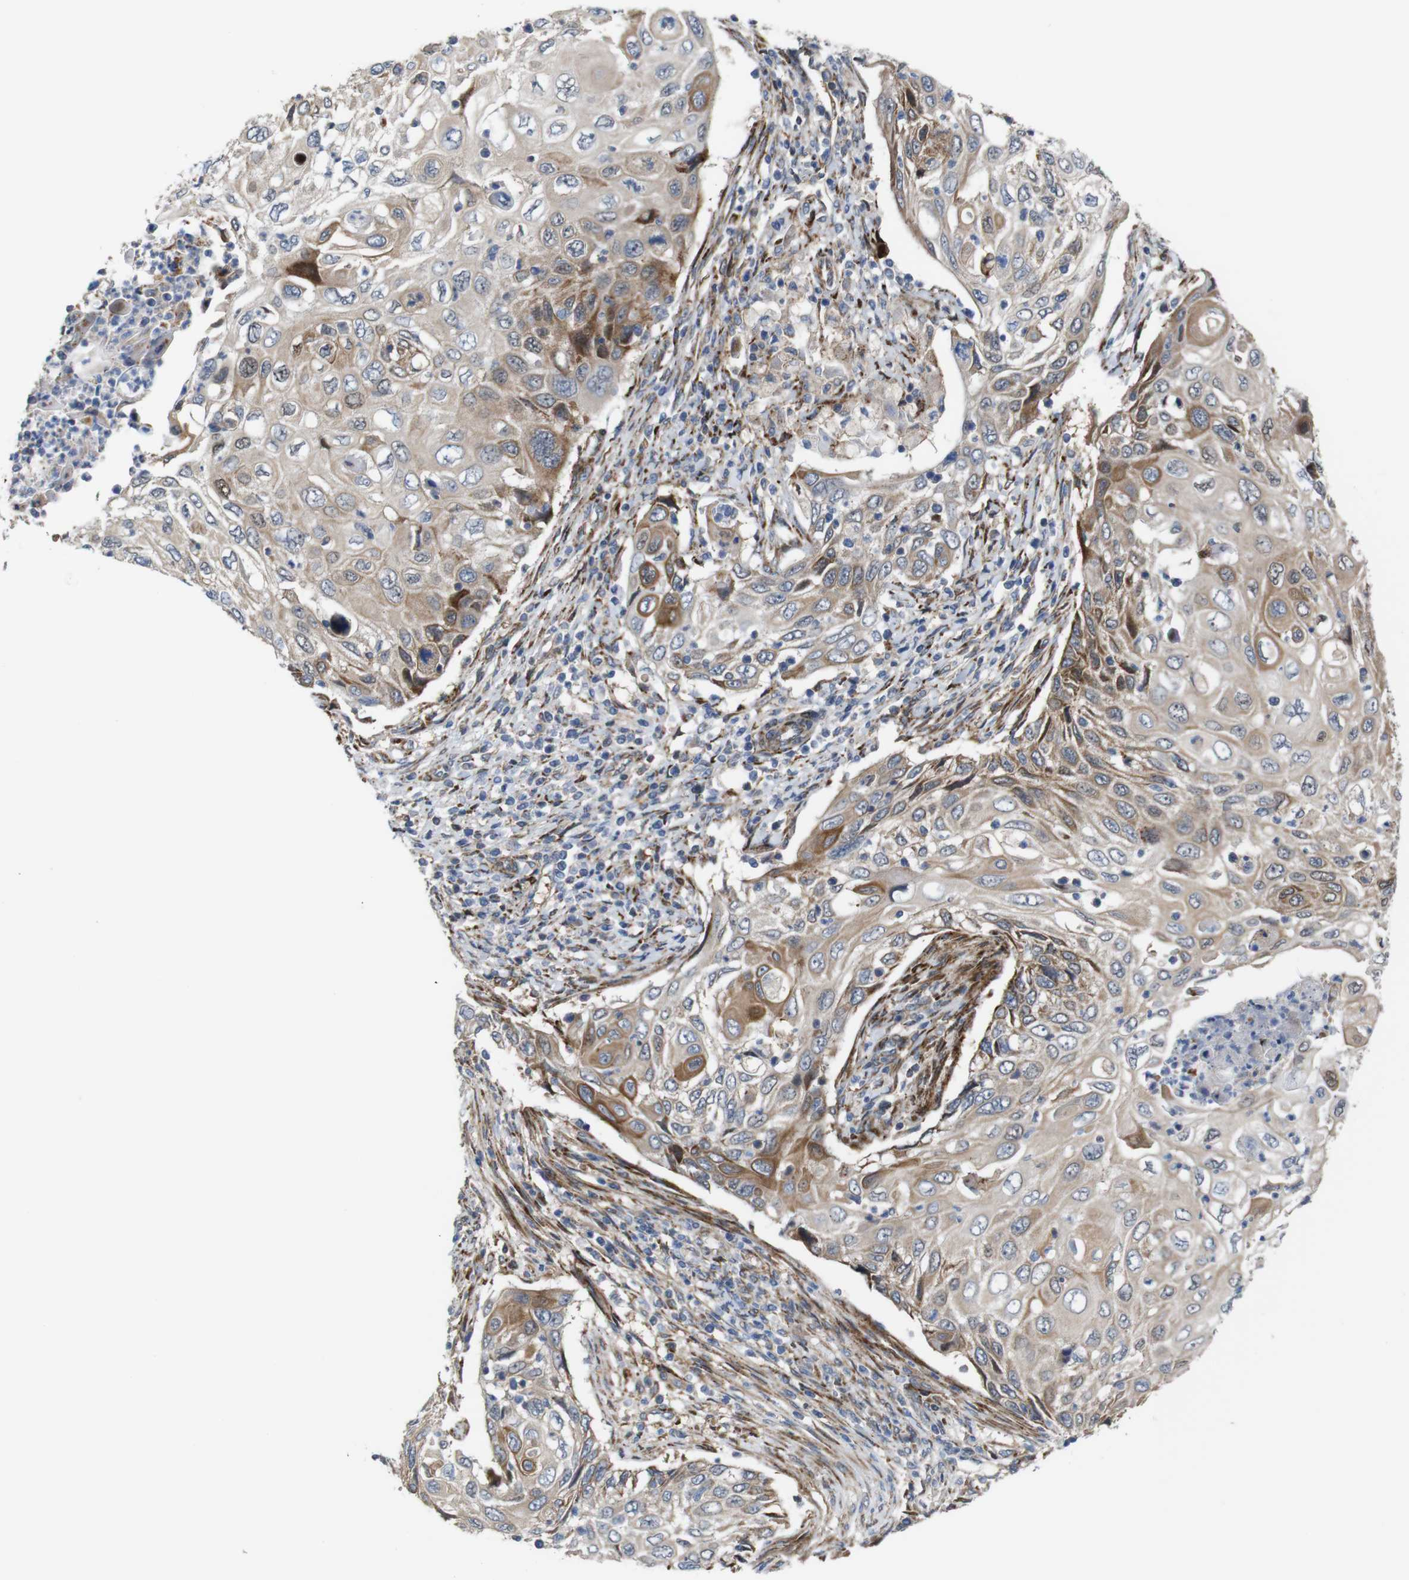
{"staining": {"intensity": "moderate", "quantity": ">75%", "location": "cytoplasmic/membranous"}, "tissue": "cervical cancer", "cell_type": "Tumor cells", "image_type": "cancer", "snomed": [{"axis": "morphology", "description": "Squamous cell carcinoma, NOS"}, {"axis": "topography", "description": "Cervix"}], "caption": "Immunohistochemical staining of human cervical cancer (squamous cell carcinoma) exhibits medium levels of moderate cytoplasmic/membranous positivity in approximately >75% of tumor cells.", "gene": "PCOLCE2", "patient": {"sex": "female", "age": 70}}